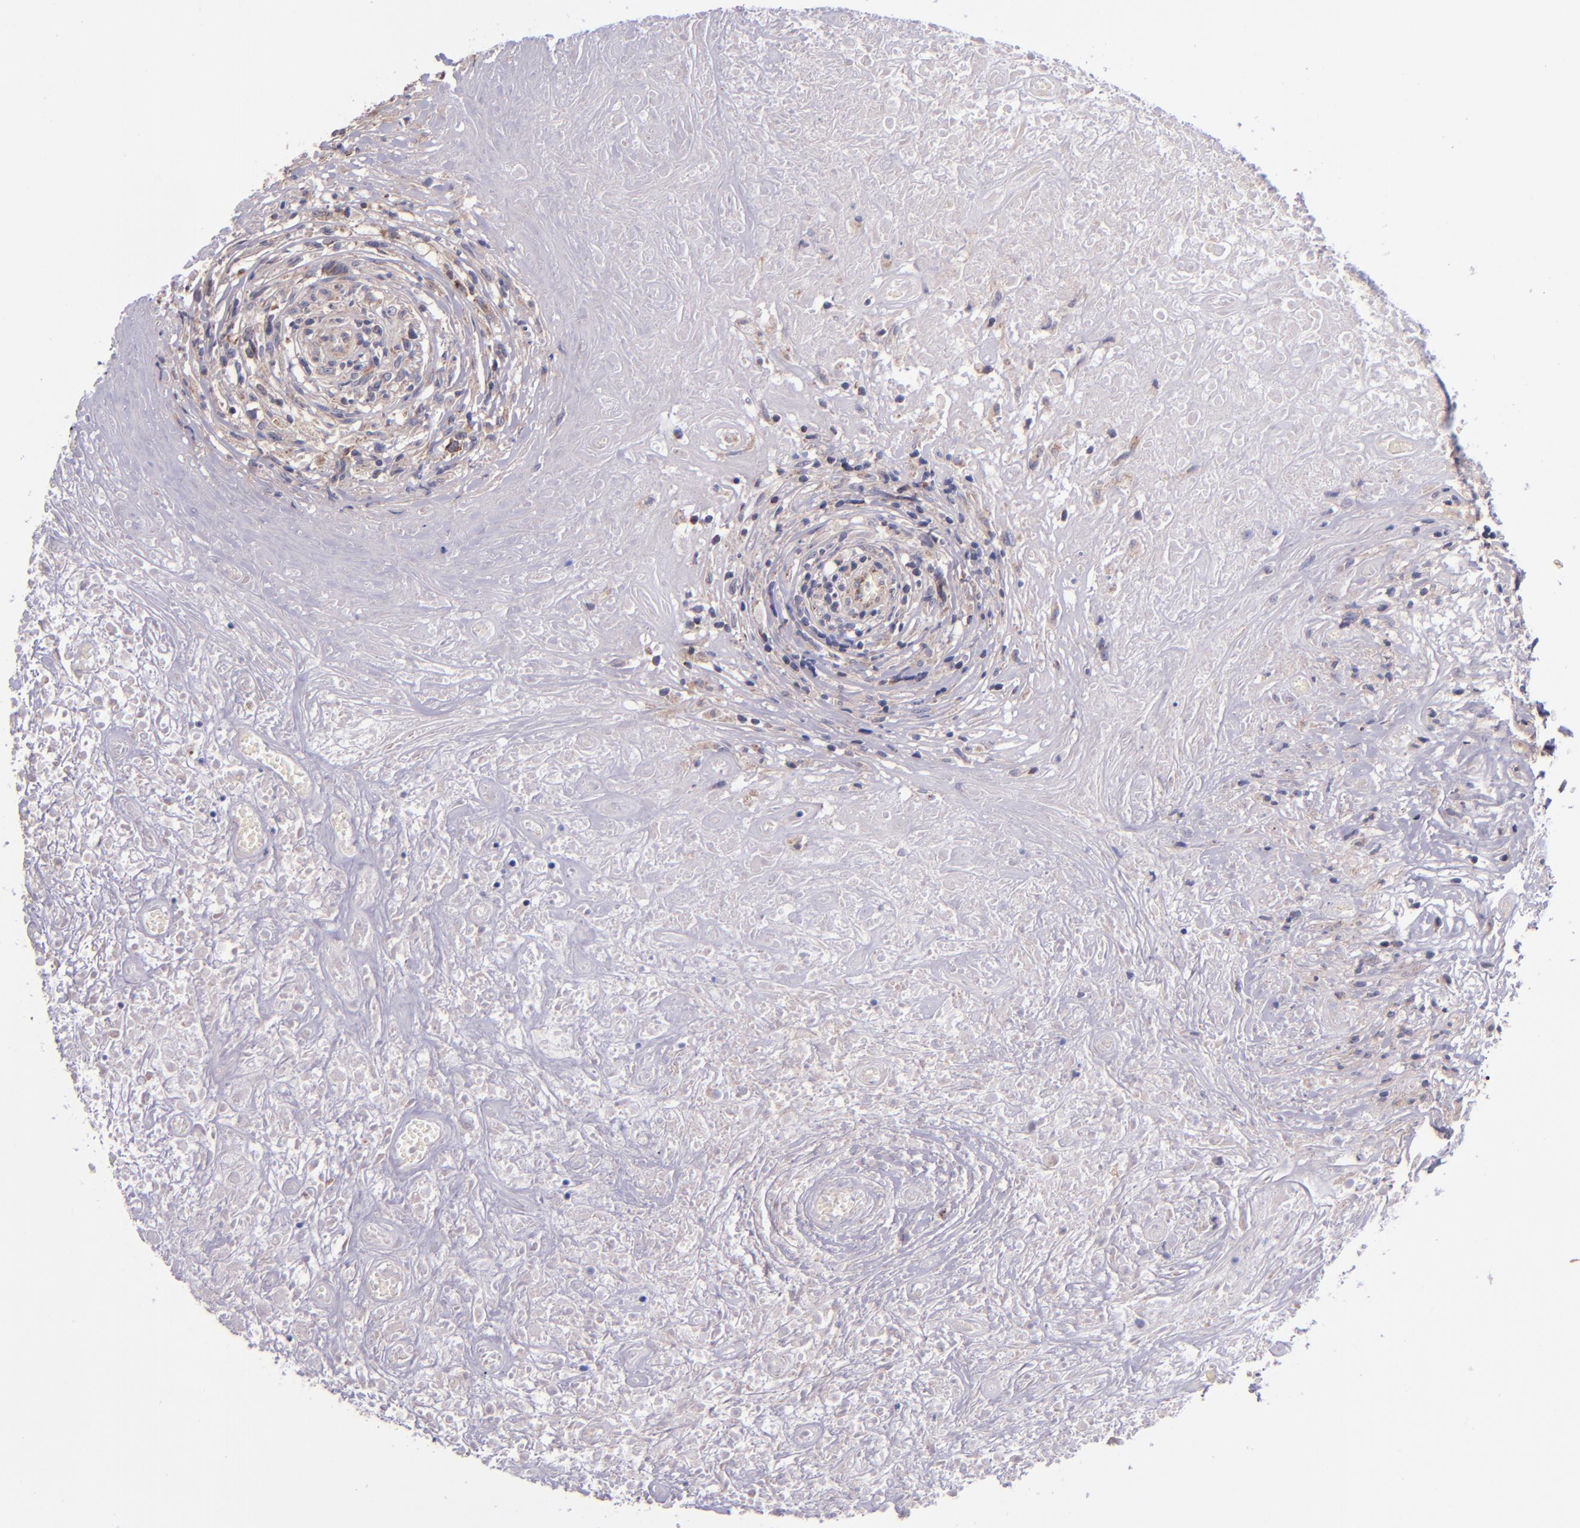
{"staining": {"intensity": "moderate", "quantity": "<25%", "location": "cytoplasmic/membranous"}, "tissue": "lymphoma", "cell_type": "Tumor cells", "image_type": "cancer", "snomed": [{"axis": "morphology", "description": "Hodgkin's disease, NOS"}, {"axis": "topography", "description": "Lymph node"}], "caption": "Tumor cells display low levels of moderate cytoplasmic/membranous positivity in about <25% of cells in human Hodgkin's disease.", "gene": "SHC1", "patient": {"sex": "male", "age": 46}}